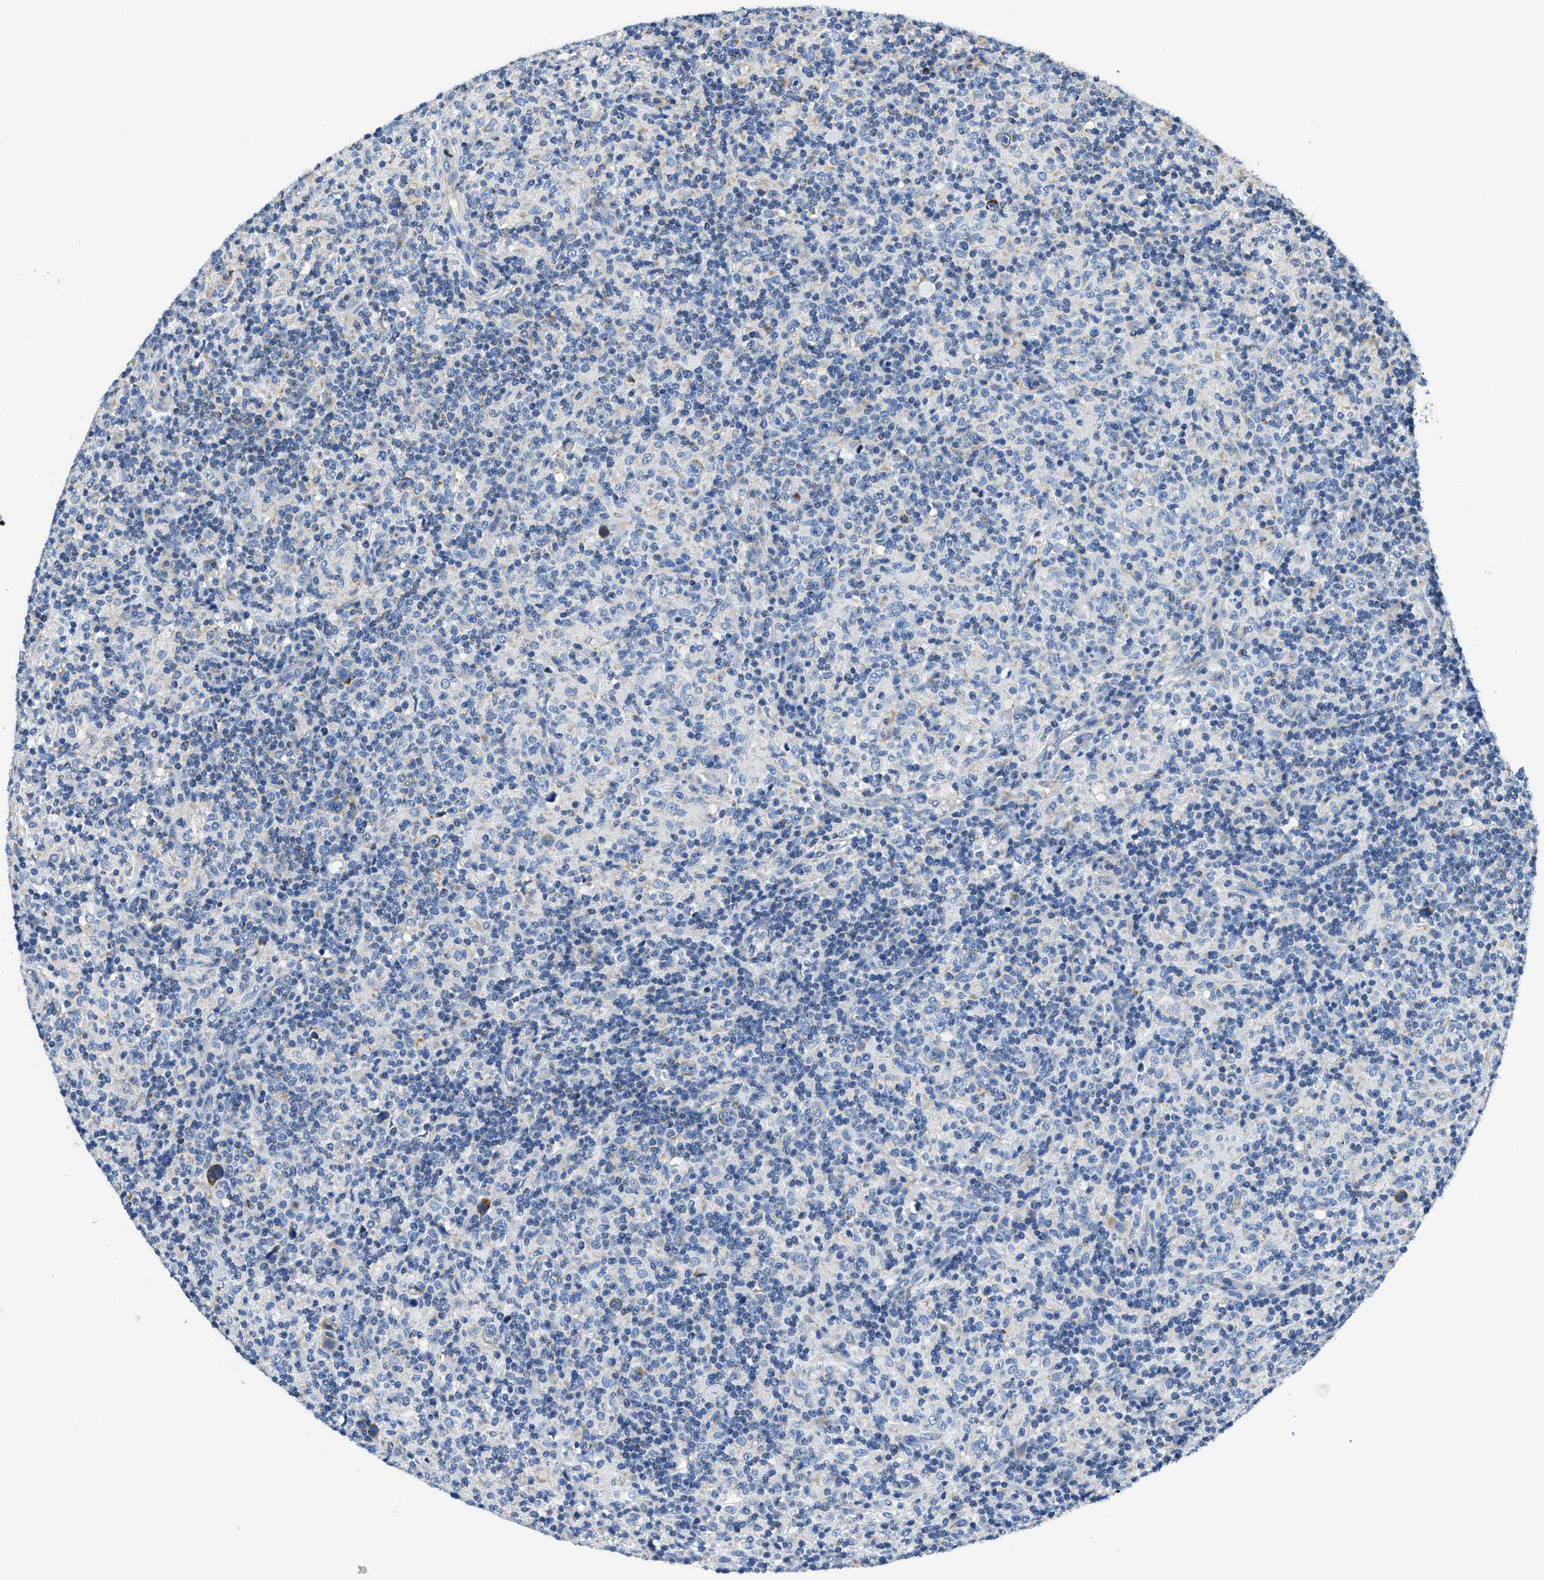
{"staining": {"intensity": "negative", "quantity": "none", "location": "none"}, "tissue": "lymphoma", "cell_type": "Tumor cells", "image_type": "cancer", "snomed": [{"axis": "morphology", "description": "Hodgkin's disease, NOS"}, {"axis": "topography", "description": "Lymph node"}], "caption": "DAB immunohistochemical staining of human lymphoma displays no significant expression in tumor cells. (DAB (3,3'-diaminobenzidine) immunohistochemistry with hematoxylin counter stain).", "gene": "CA4", "patient": {"sex": "male", "age": 70}}